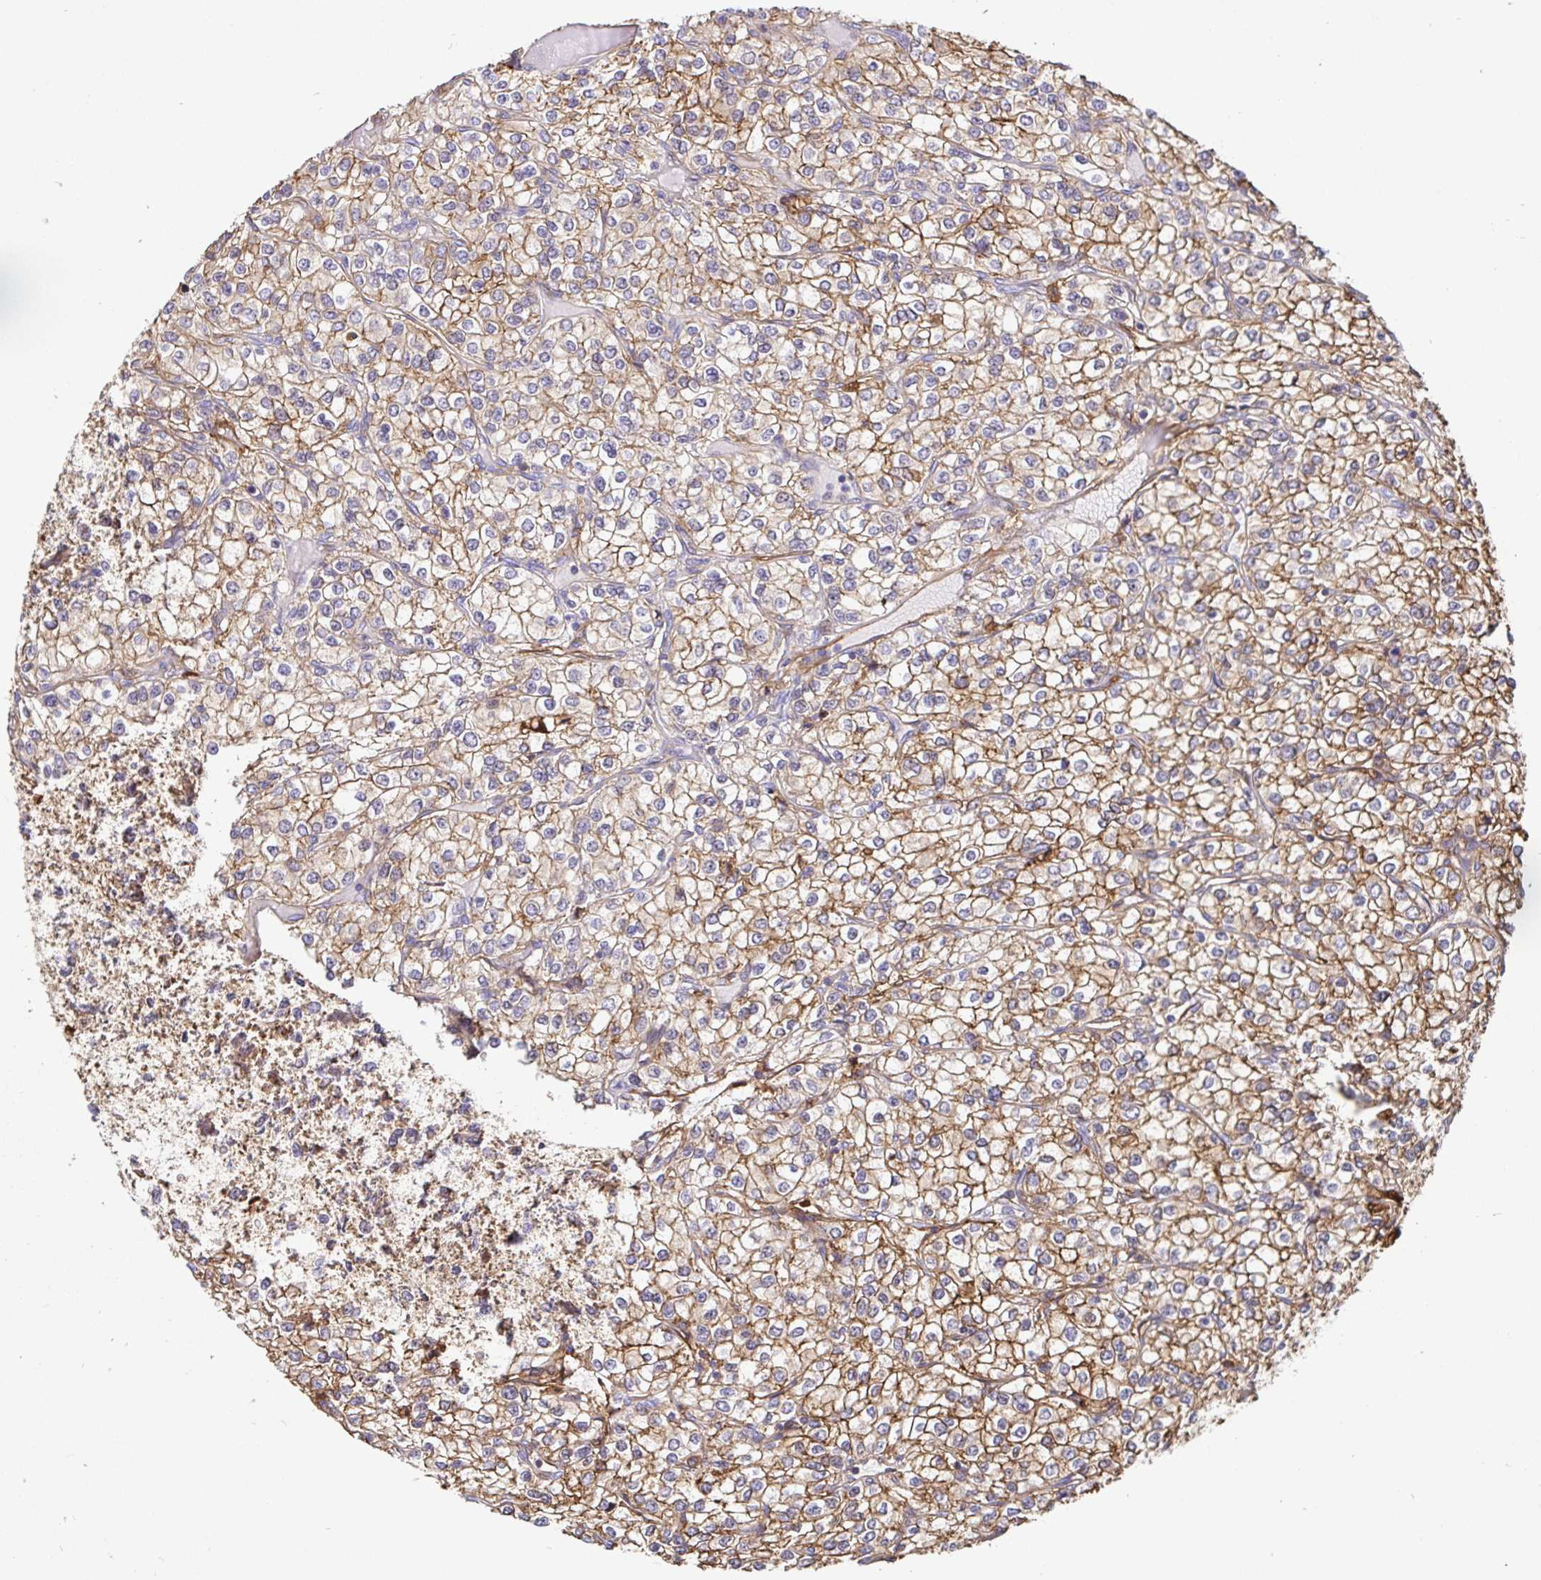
{"staining": {"intensity": "moderate", "quantity": ">75%", "location": "cytoplasmic/membranous"}, "tissue": "renal cancer", "cell_type": "Tumor cells", "image_type": "cancer", "snomed": [{"axis": "morphology", "description": "Adenocarcinoma, NOS"}, {"axis": "topography", "description": "Kidney"}], "caption": "Adenocarcinoma (renal) stained for a protein (brown) exhibits moderate cytoplasmic/membranous positive staining in approximately >75% of tumor cells.", "gene": "ANXA2", "patient": {"sex": "male", "age": 80}}